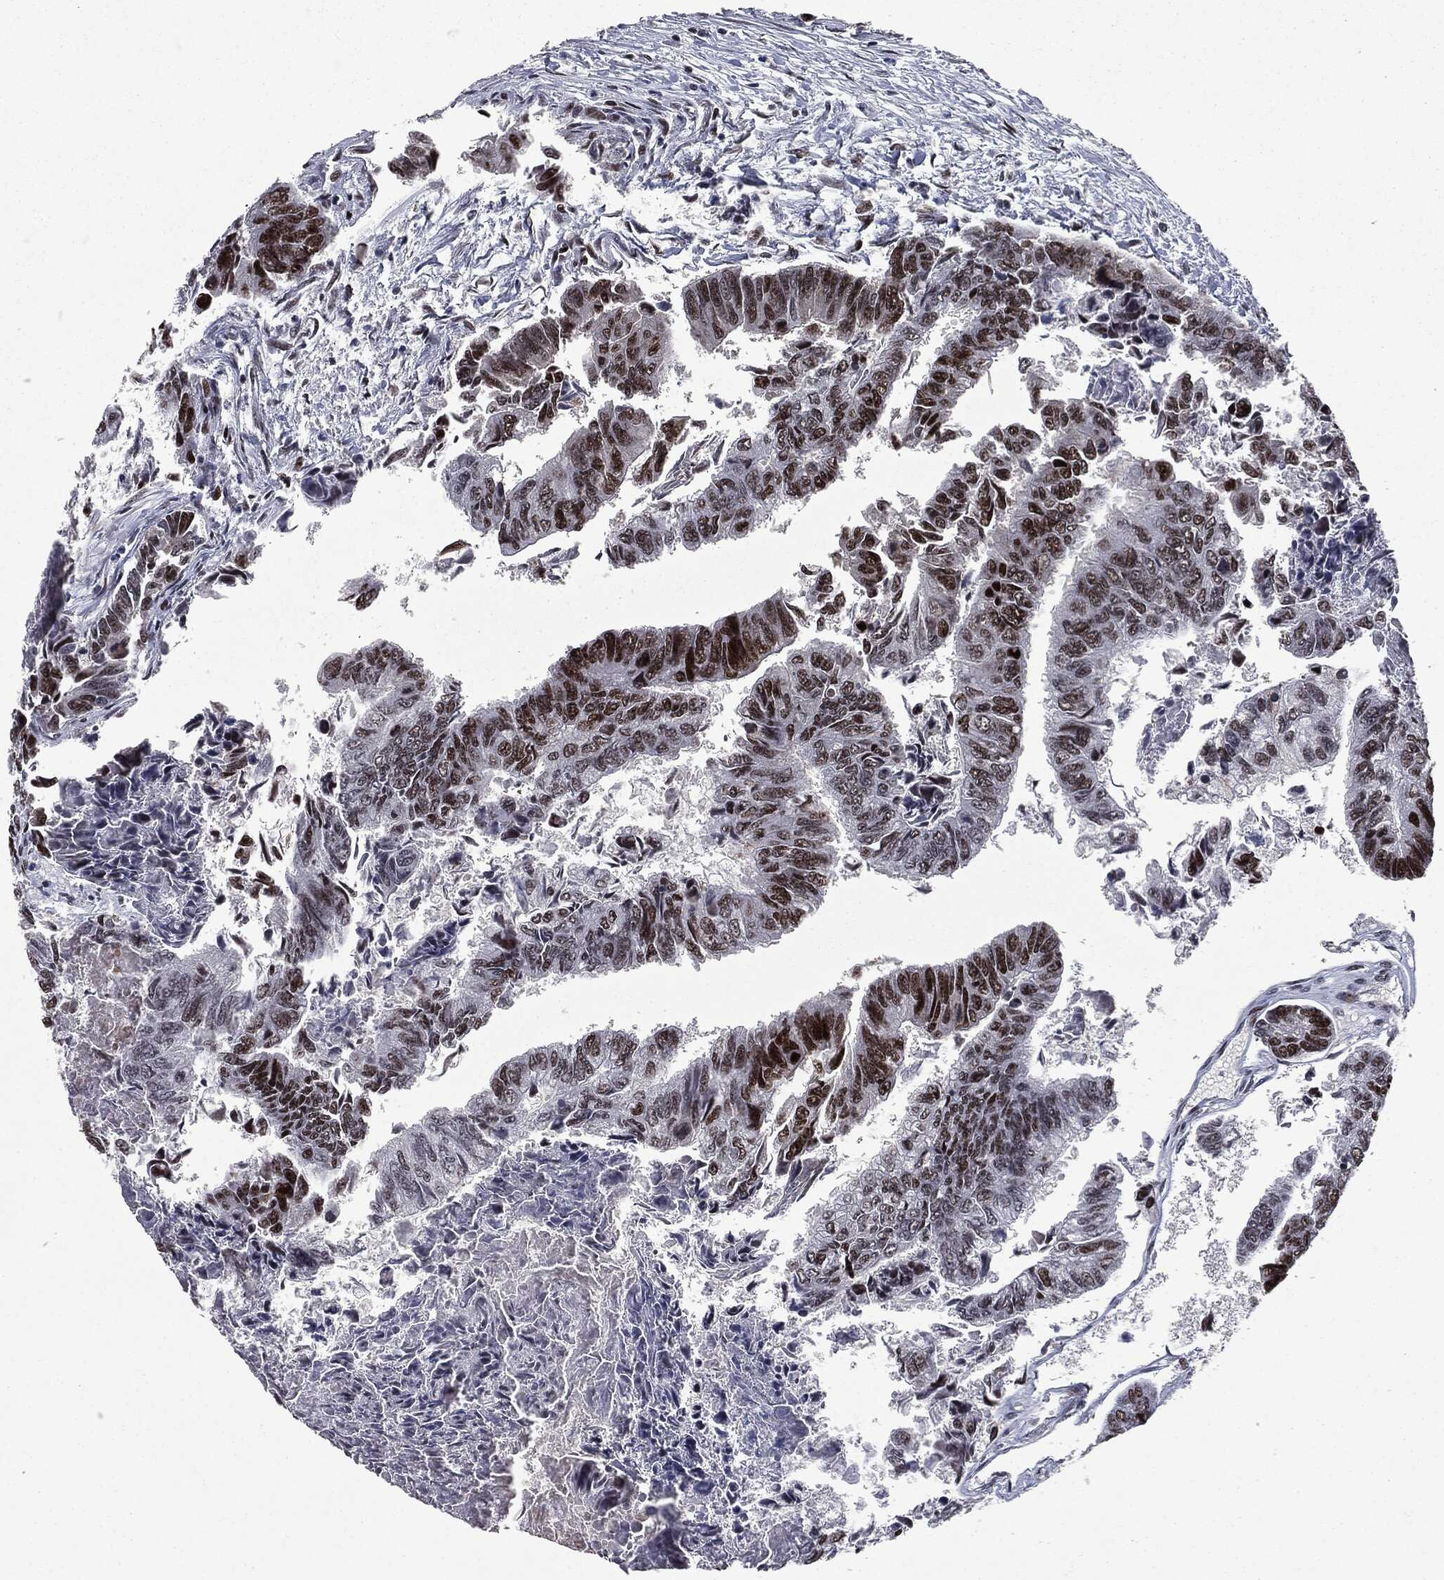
{"staining": {"intensity": "strong", "quantity": ">75%", "location": "nuclear"}, "tissue": "colorectal cancer", "cell_type": "Tumor cells", "image_type": "cancer", "snomed": [{"axis": "morphology", "description": "Adenocarcinoma, NOS"}, {"axis": "topography", "description": "Colon"}], "caption": "The immunohistochemical stain labels strong nuclear expression in tumor cells of adenocarcinoma (colorectal) tissue. The staining was performed using DAB to visualize the protein expression in brown, while the nuclei were stained in blue with hematoxylin (Magnification: 20x).", "gene": "MSH2", "patient": {"sex": "female", "age": 65}}